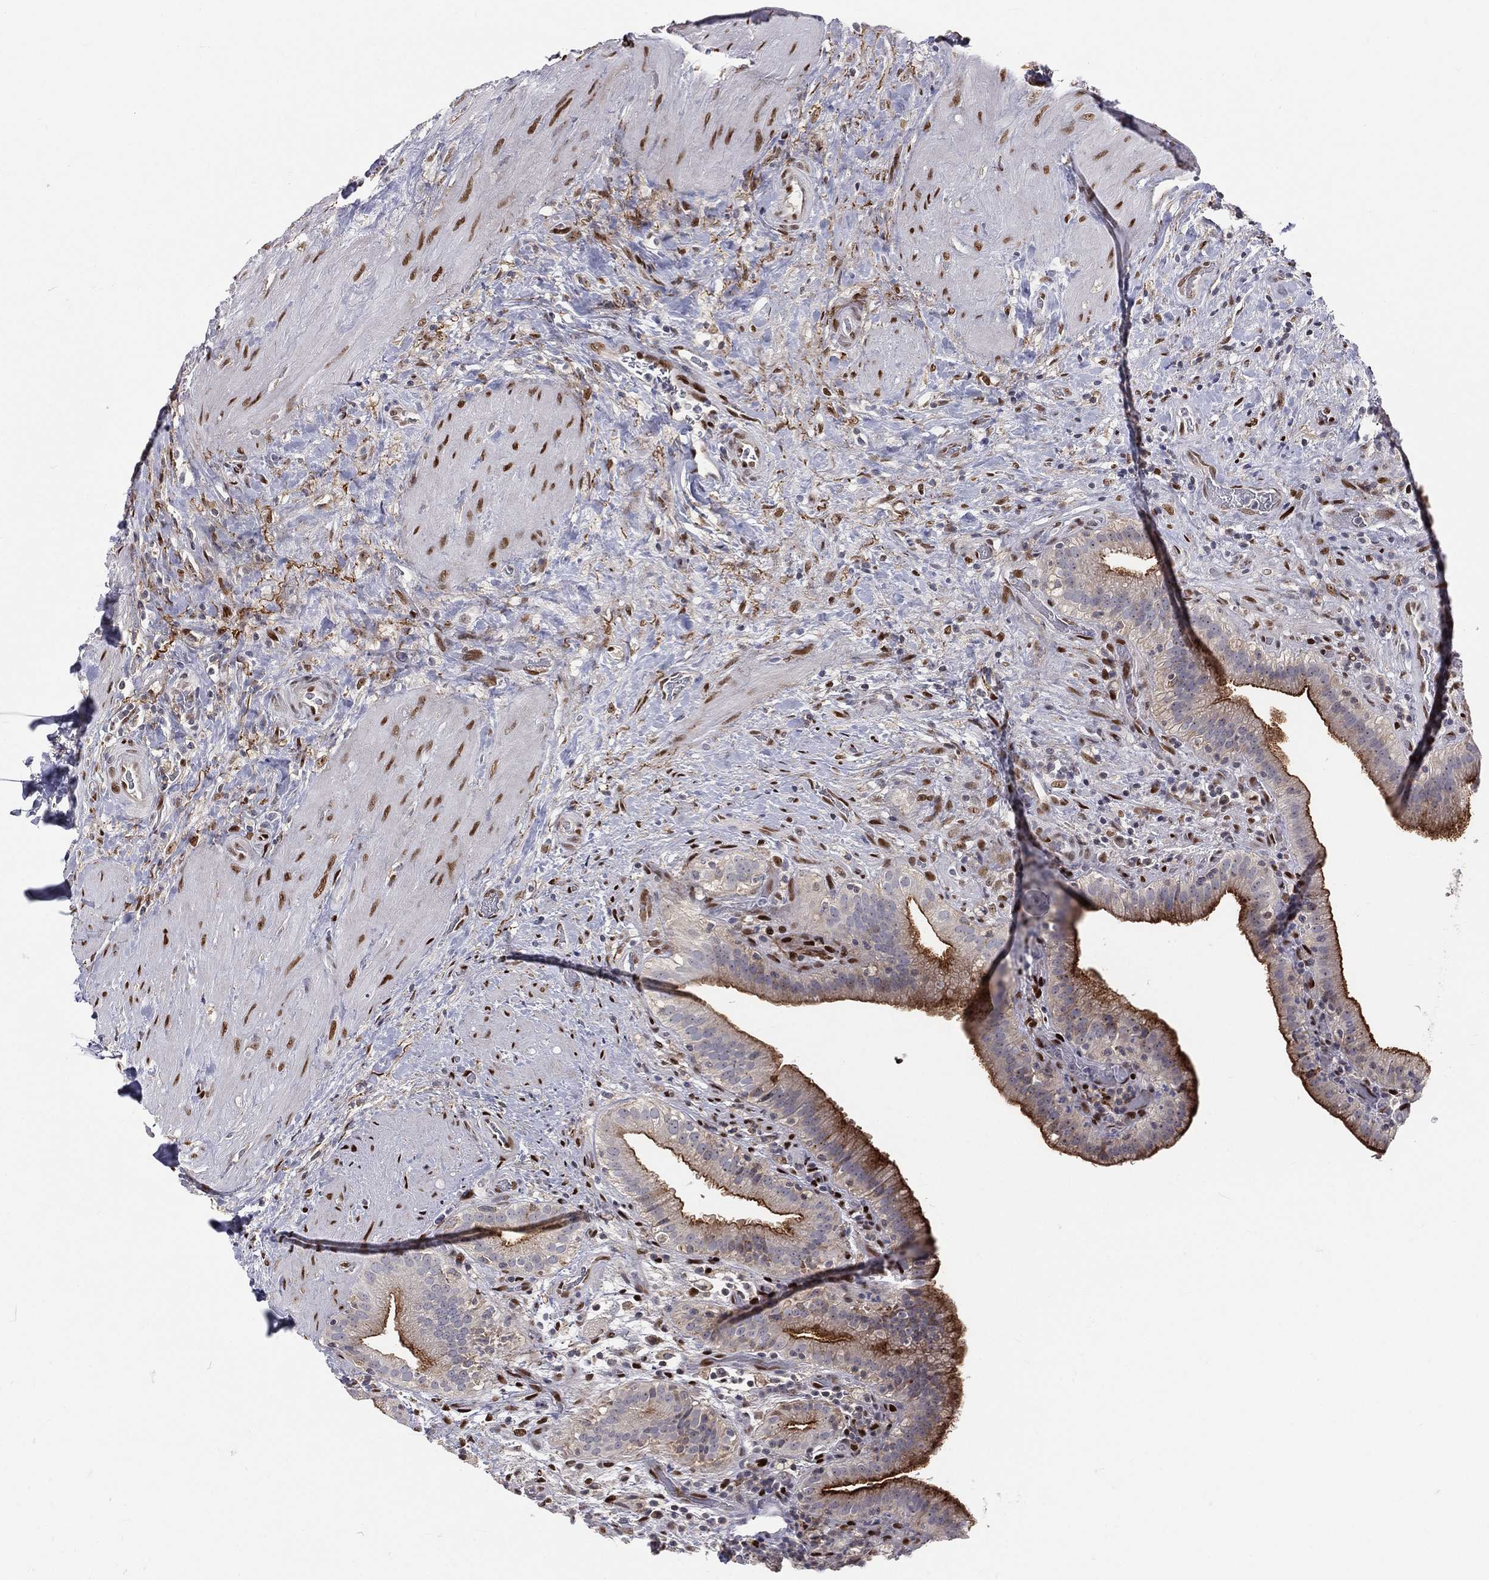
{"staining": {"intensity": "strong", "quantity": "<25%", "location": "cytoplasmic/membranous"}, "tissue": "gallbladder", "cell_type": "Glandular cells", "image_type": "normal", "snomed": [{"axis": "morphology", "description": "Normal tissue, NOS"}, {"axis": "topography", "description": "Gallbladder"}], "caption": "Strong cytoplasmic/membranous protein positivity is identified in about <25% of glandular cells in gallbladder.", "gene": "ZEB1", "patient": {"sex": "male", "age": 62}}